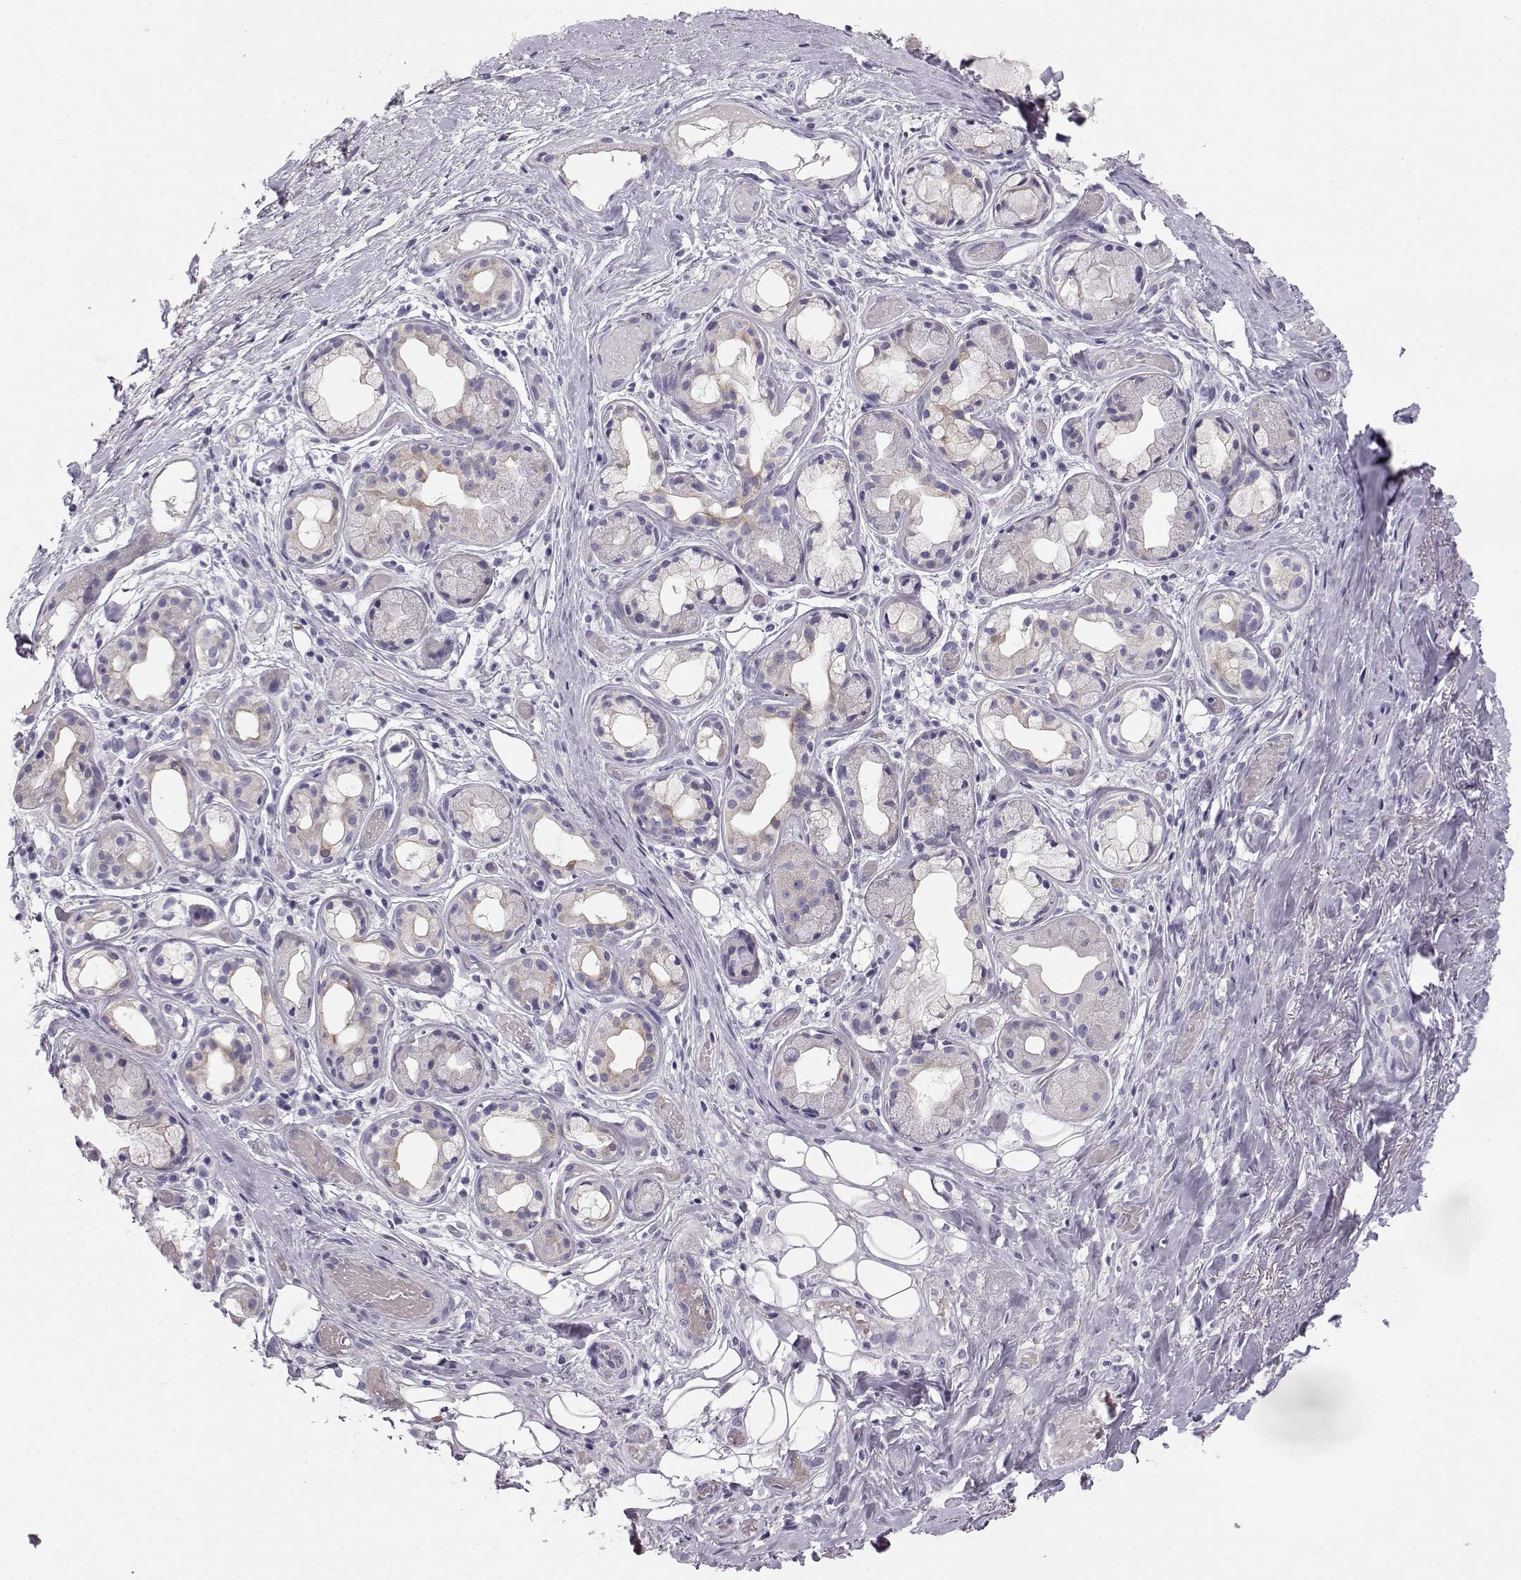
{"staining": {"intensity": "negative", "quantity": "none", "location": "none"}, "tissue": "adipose tissue", "cell_type": "Adipocytes", "image_type": "normal", "snomed": [{"axis": "morphology", "description": "Normal tissue, NOS"}, {"axis": "topography", "description": "Cartilage tissue"}], "caption": "Immunohistochemistry (IHC) of benign adipose tissue displays no positivity in adipocytes. (Stains: DAB (3,3'-diaminobenzidine) immunohistochemistry with hematoxylin counter stain, Microscopy: brightfield microscopy at high magnification).", "gene": "GPR26", "patient": {"sex": "male", "age": 62}}